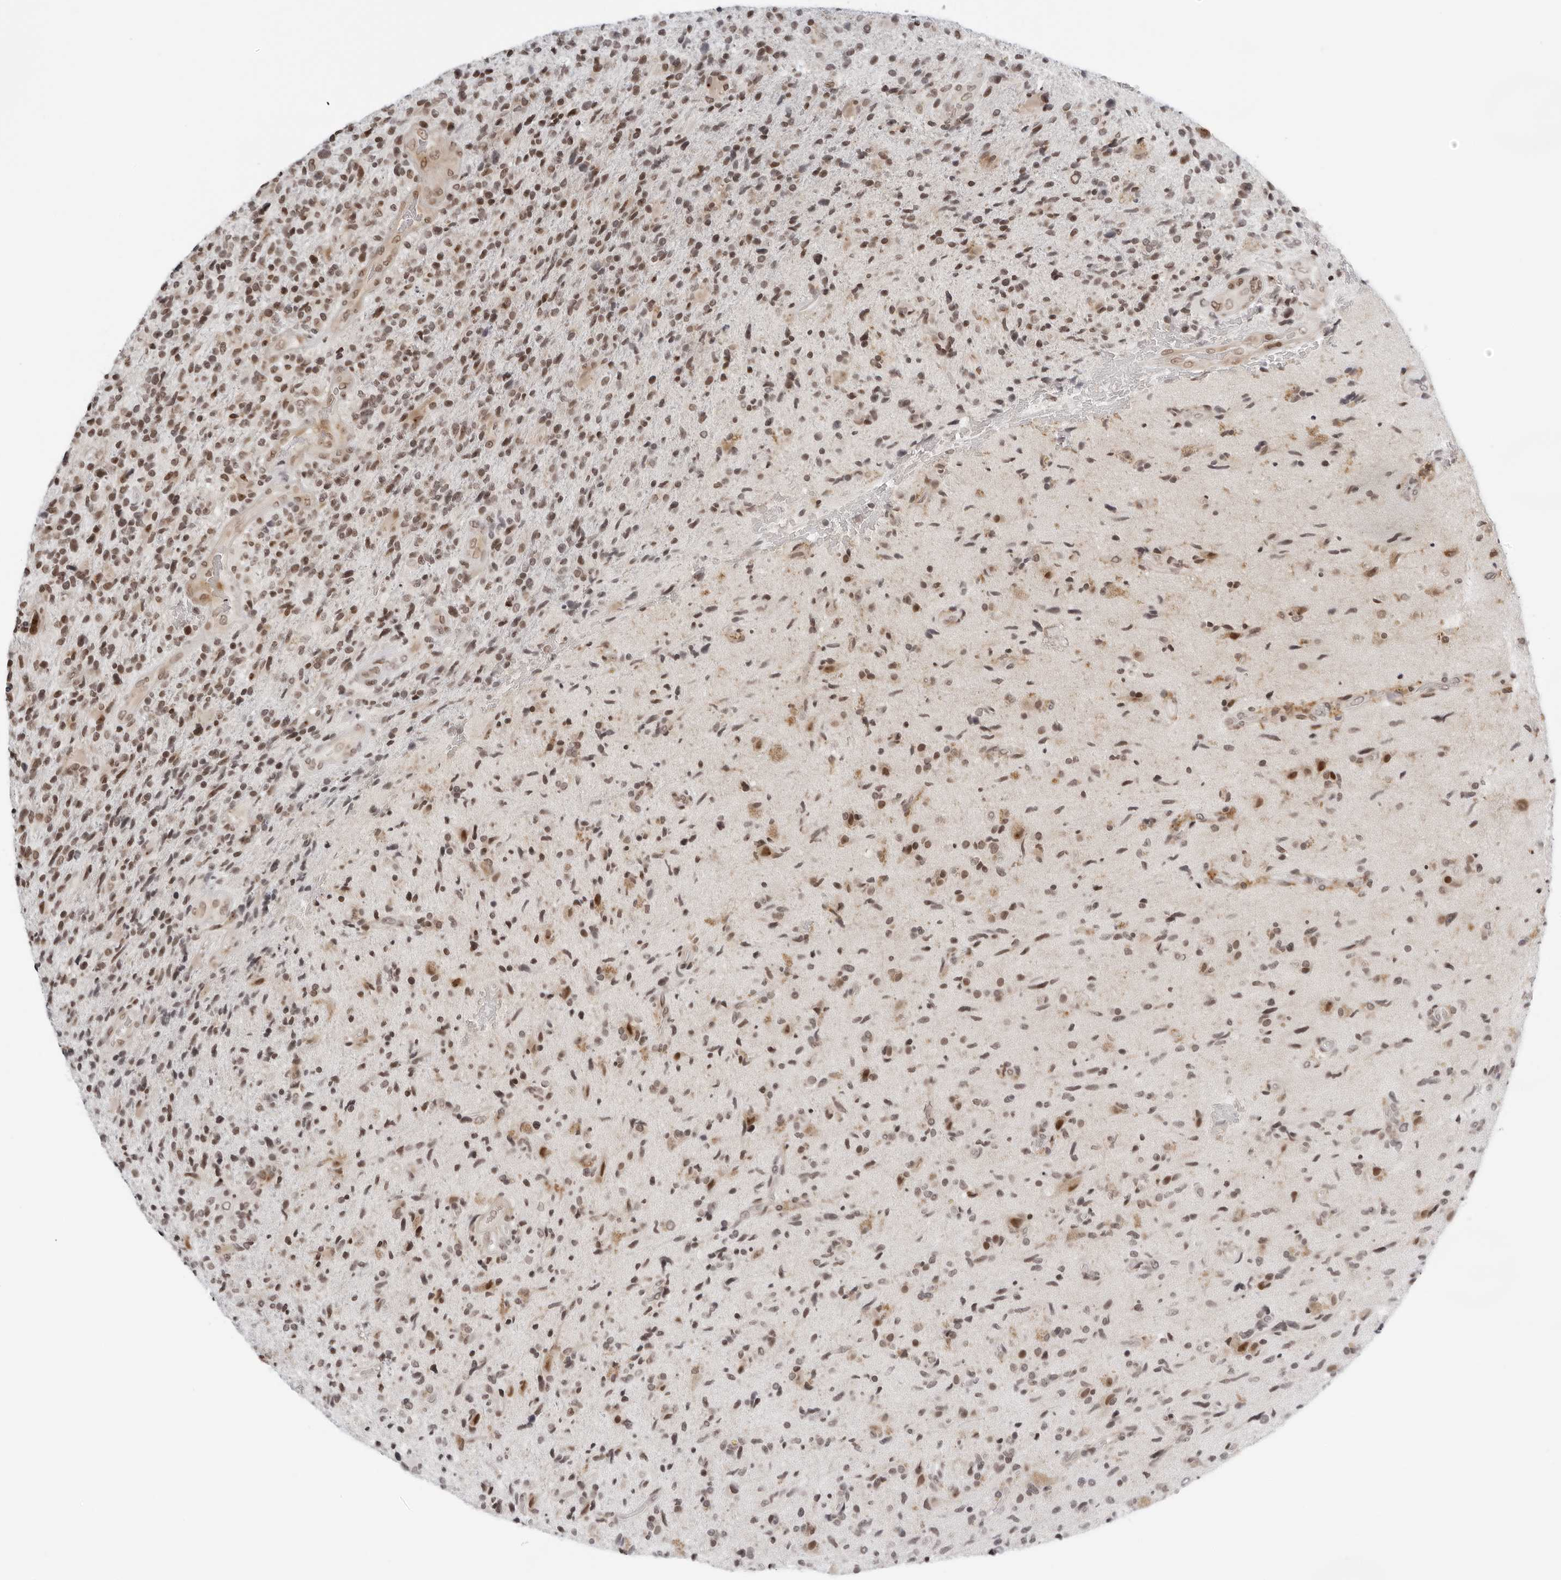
{"staining": {"intensity": "moderate", "quantity": "25%-75%", "location": "nuclear"}, "tissue": "glioma", "cell_type": "Tumor cells", "image_type": "cancer", "snomed": [{"axis": "morphology", "description": "Glioma, malignant, High grade"}, {"axis": "topography", "description": "Brain"}], "caption": "Glioma was stained to show a protein in brown. There is medium levels of moderate nuclear positivity in approximately 25%-75% of tumor cells.", "gene": "TOX4", "patient": {"sex": "male", "age": 72}}